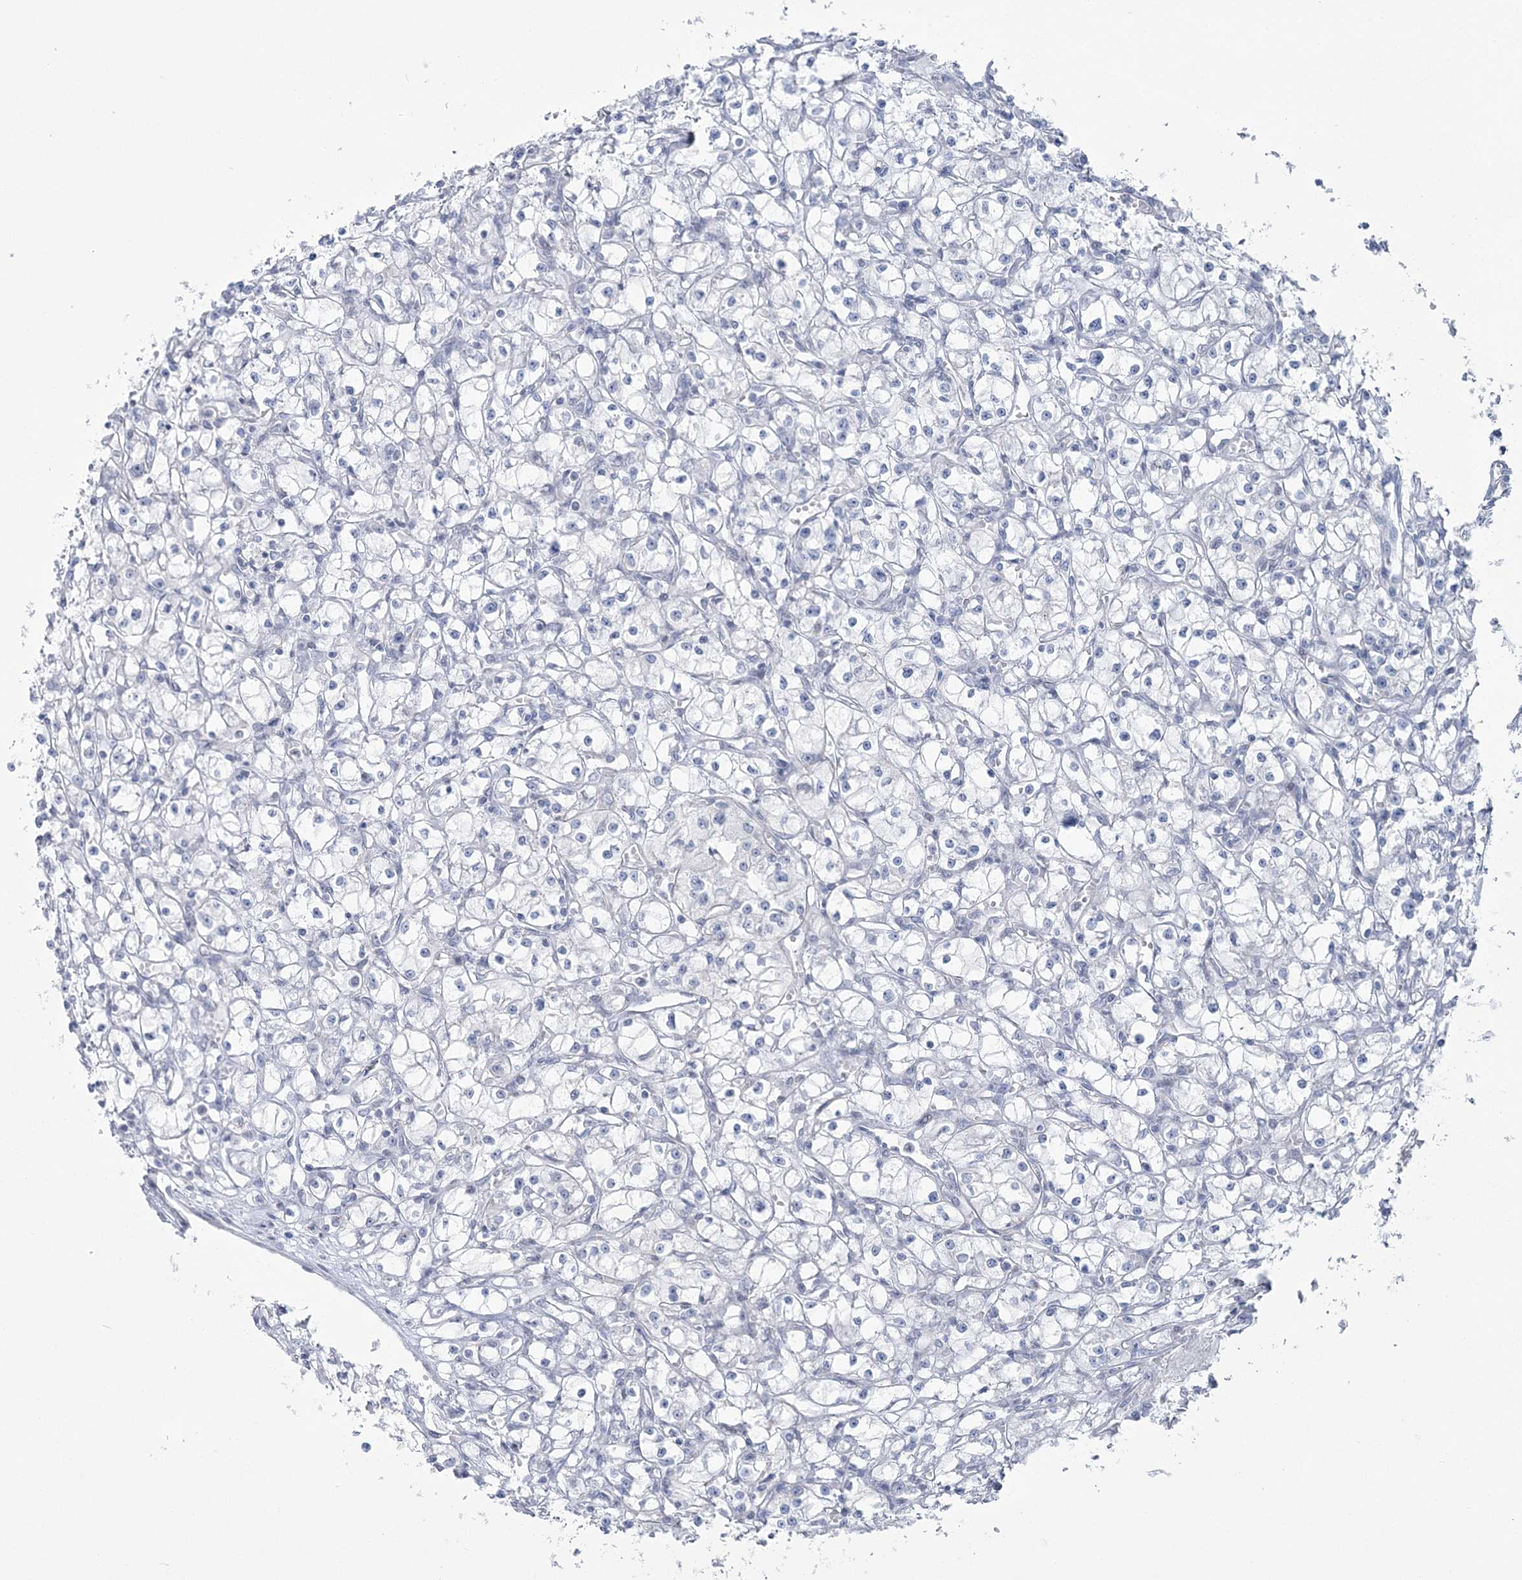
{"staining": {"intensity": "negative", "quantity": "none", "location": "none"}, "tissue": "renal cancer", "cell_type": "Tumor cells", "image_type": "cancer", "snomed": [{"axis": "morphology", "description": "Adenocarcinoma, NOS"}, {"axis": "topography", "description": "Kidney"}], "caption": "High magnification brightfield microscopy of renal cancer (adenocarcinoma) stained with DAB (3,3'-diaminobenzidine) (brown) and counterstained with hematoxylin (blue): tumor cells show no significant staining.", "gene": "ZNF843", "patient": {"sex": "male", "age": 56}}